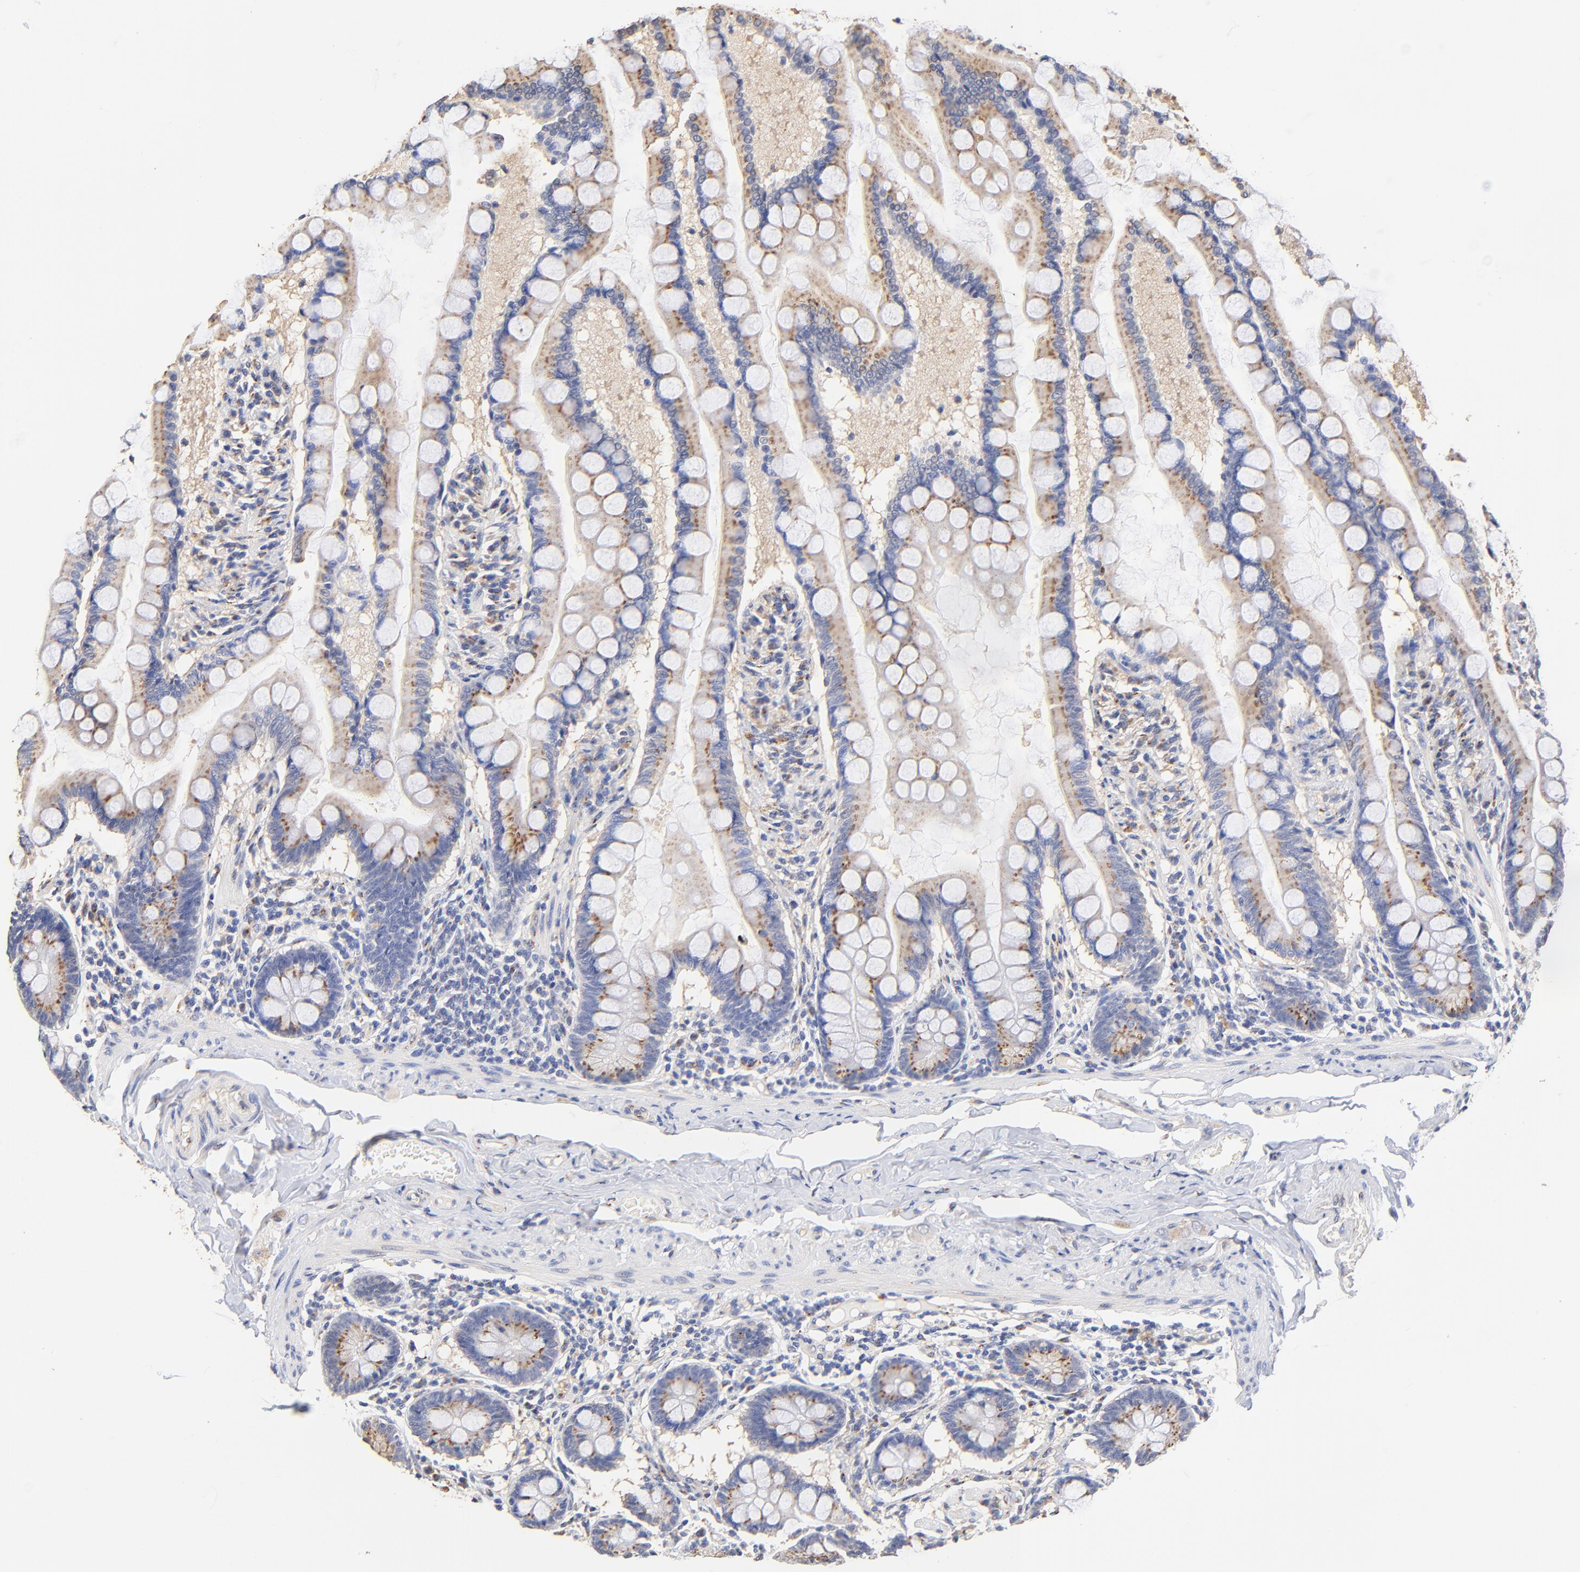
{"staining": {"intensity": "weak", "quantity": "25%-75%", "location": "cytoplasmic/membranous"}, "tissue": "small intestine", "cell_type": "Glandular cells", "image_type": "normal", "snomed": [{"axis": "morphology", "description": "Normal tissue, NOS"}, {"axis": "topography", "description": "Small intestine"}], "caption": "Immunohistochemistry photomicrograph of benign human small intestine stained for a protein (brown), which reveals low levels of weak cytoplasmic/membranous positivity in about 25%-75% of glandular cells.", "gene": "FMNL3", "patient": {"sex": "male", "age": 41}}